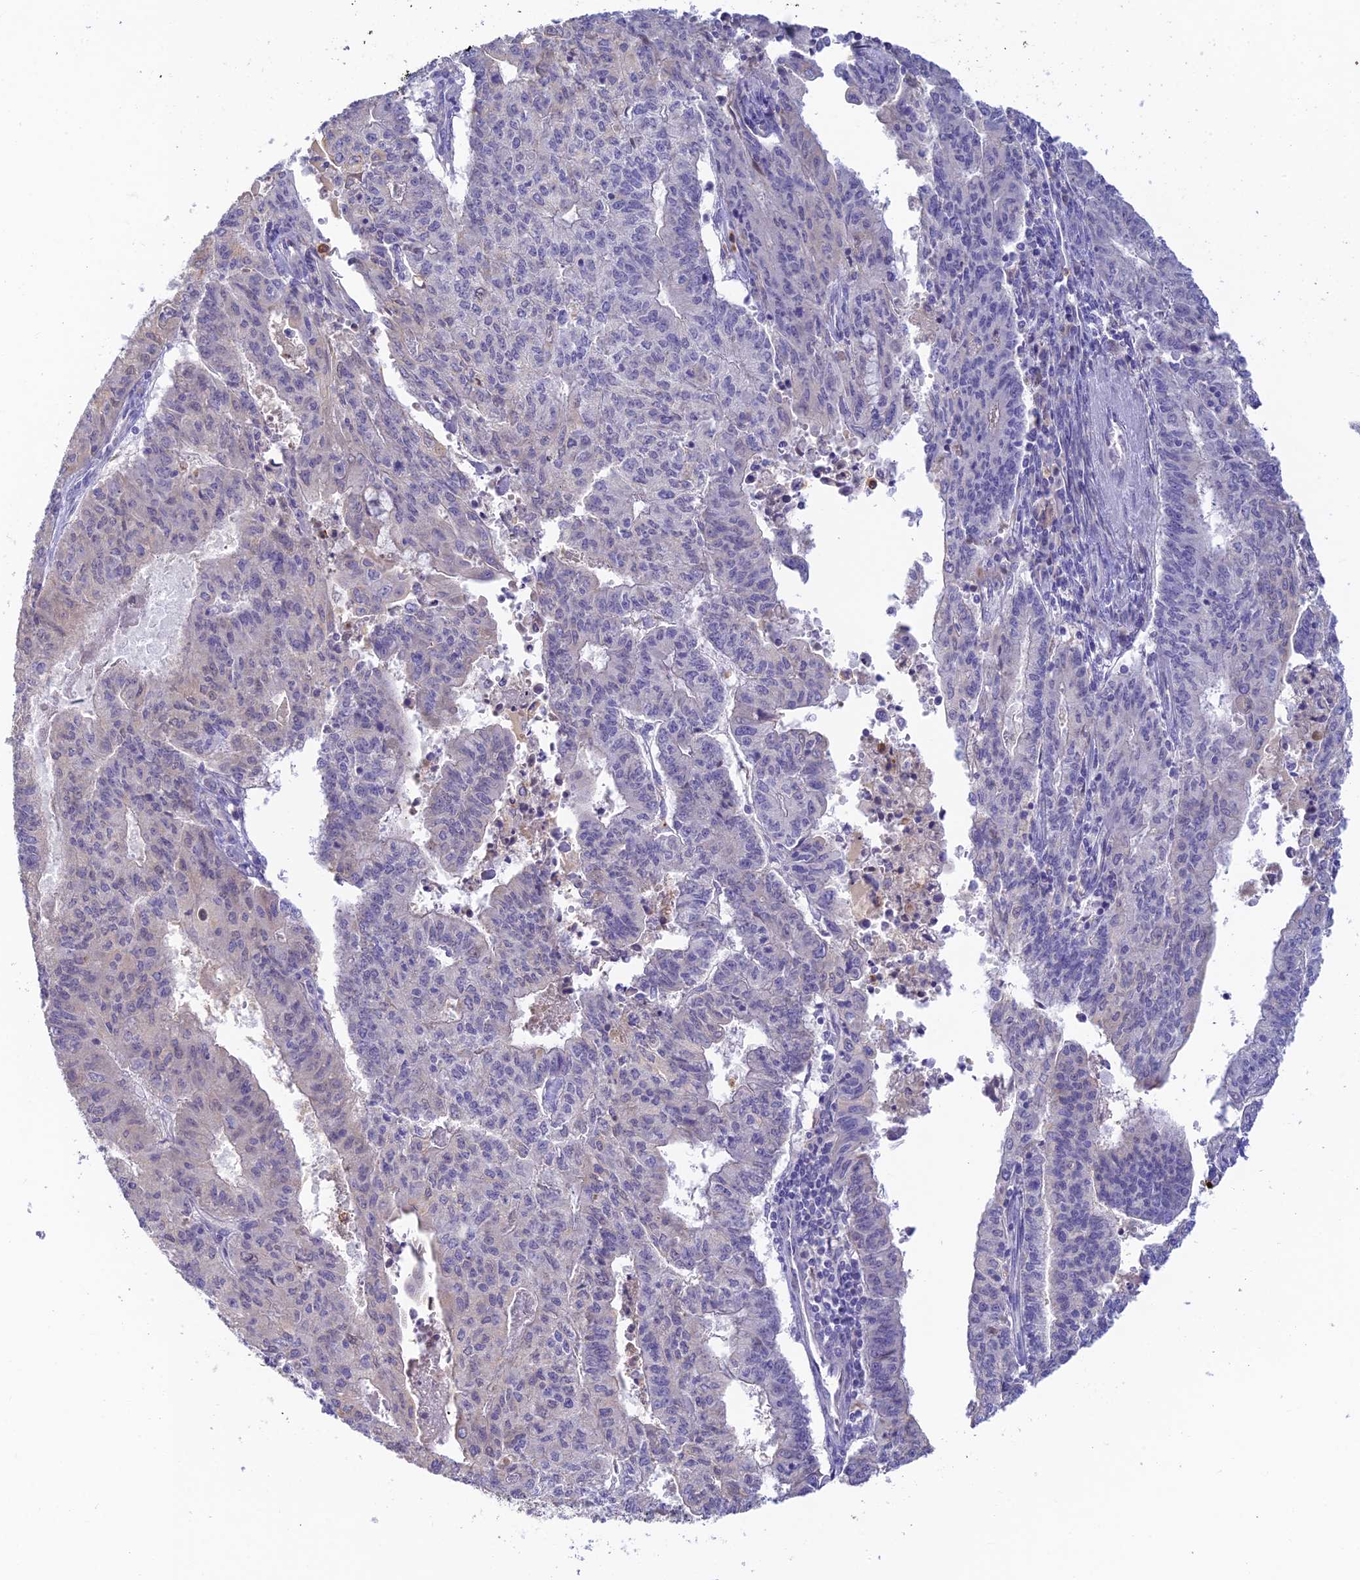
{"staining": {"intensity": "negative", "quantity": "none", "location": "none"}, "tissue": "endometrial cancer", "cell_type": "Tumor cells", "image_type": "cancer", "snomed": [{"axis": "morphology", "description": "Adenocarcinoma, NOS"}, {"axis": "topography", "description": "Endometrium"}], "caption": "DAB immunohistochemical staining of human endometrial adenocarcinoma shows no significant positivity in tumor cells.", "gene": "INTS13", "patient": {"sex": "female", "age": 59}}